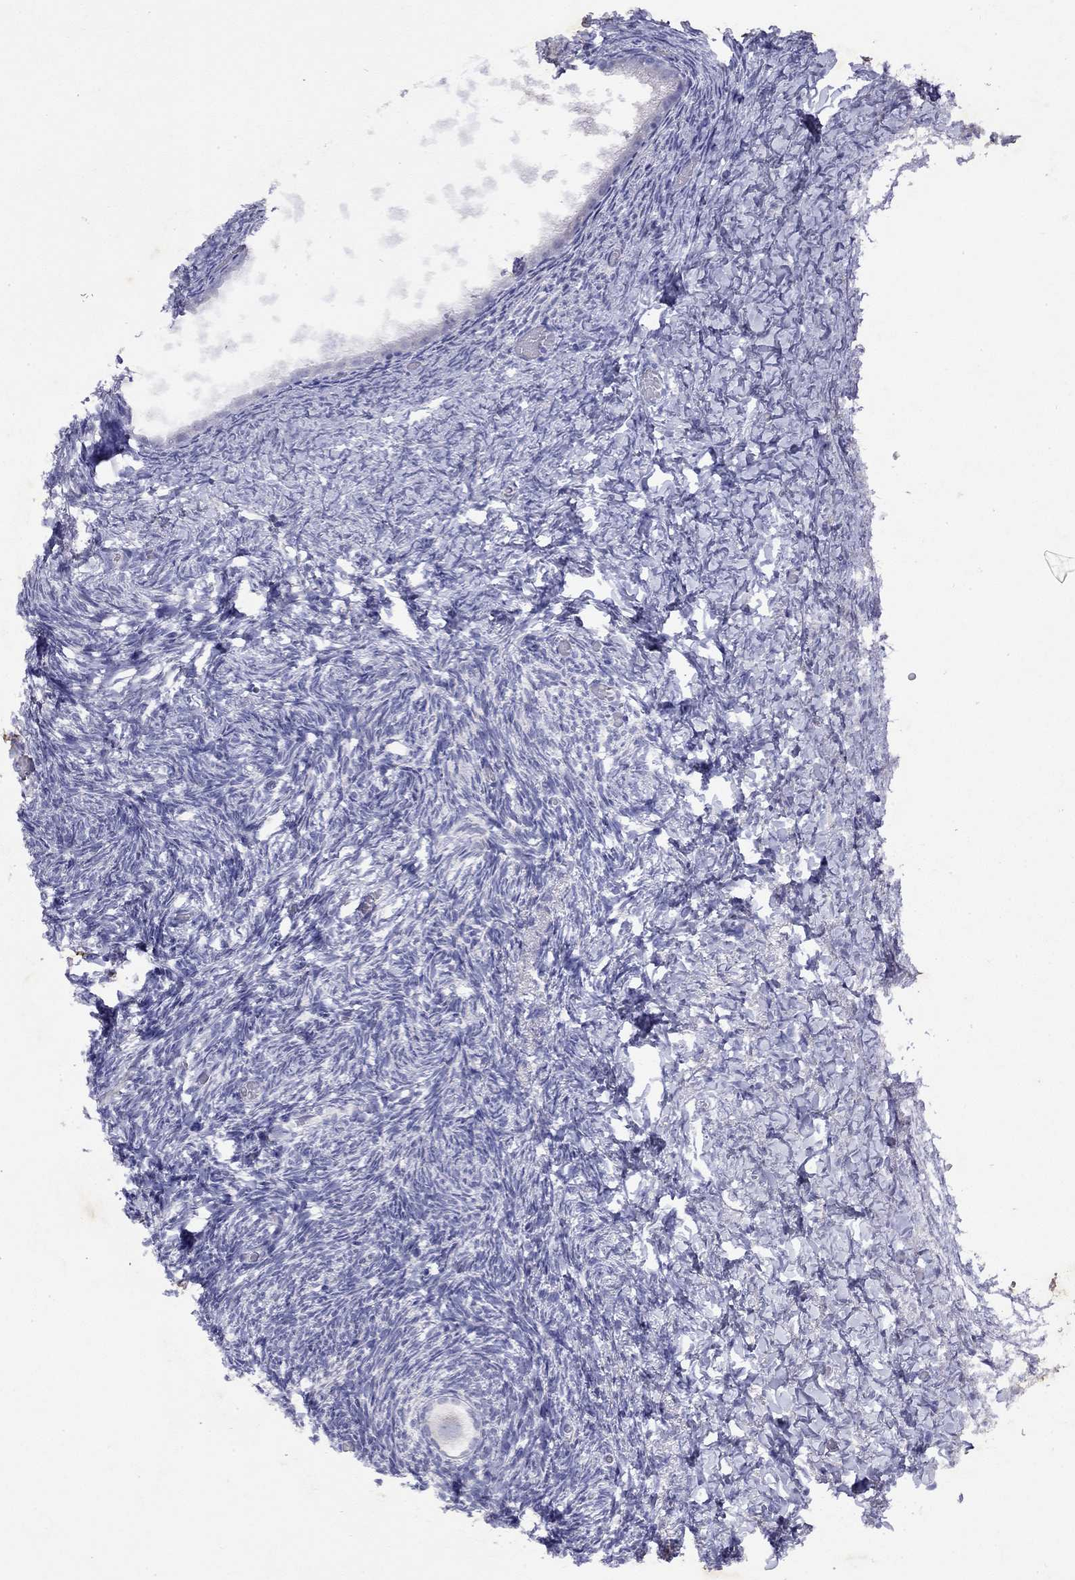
{"staining": {"intensity": "negative", "quantity": "none", "location": "none"}, "tissue": "ovary", "cell_type": "Follicle cells", "image_type": "normal", "snomed": [{"axis": "morphology", "description": "Normal tissue, NOS"}, {"axis": "topography", "description": "Ovary"}], "caption": "This photomicrograph is of unremarkable ovary stained with immunohistochemistry (IHC) to label a protein in brown with the nuclei are counter-stained blue. There is no expression in follicle cells.", "gene": "GNAT3", "patient": {"sex": "female", "age": 39}}